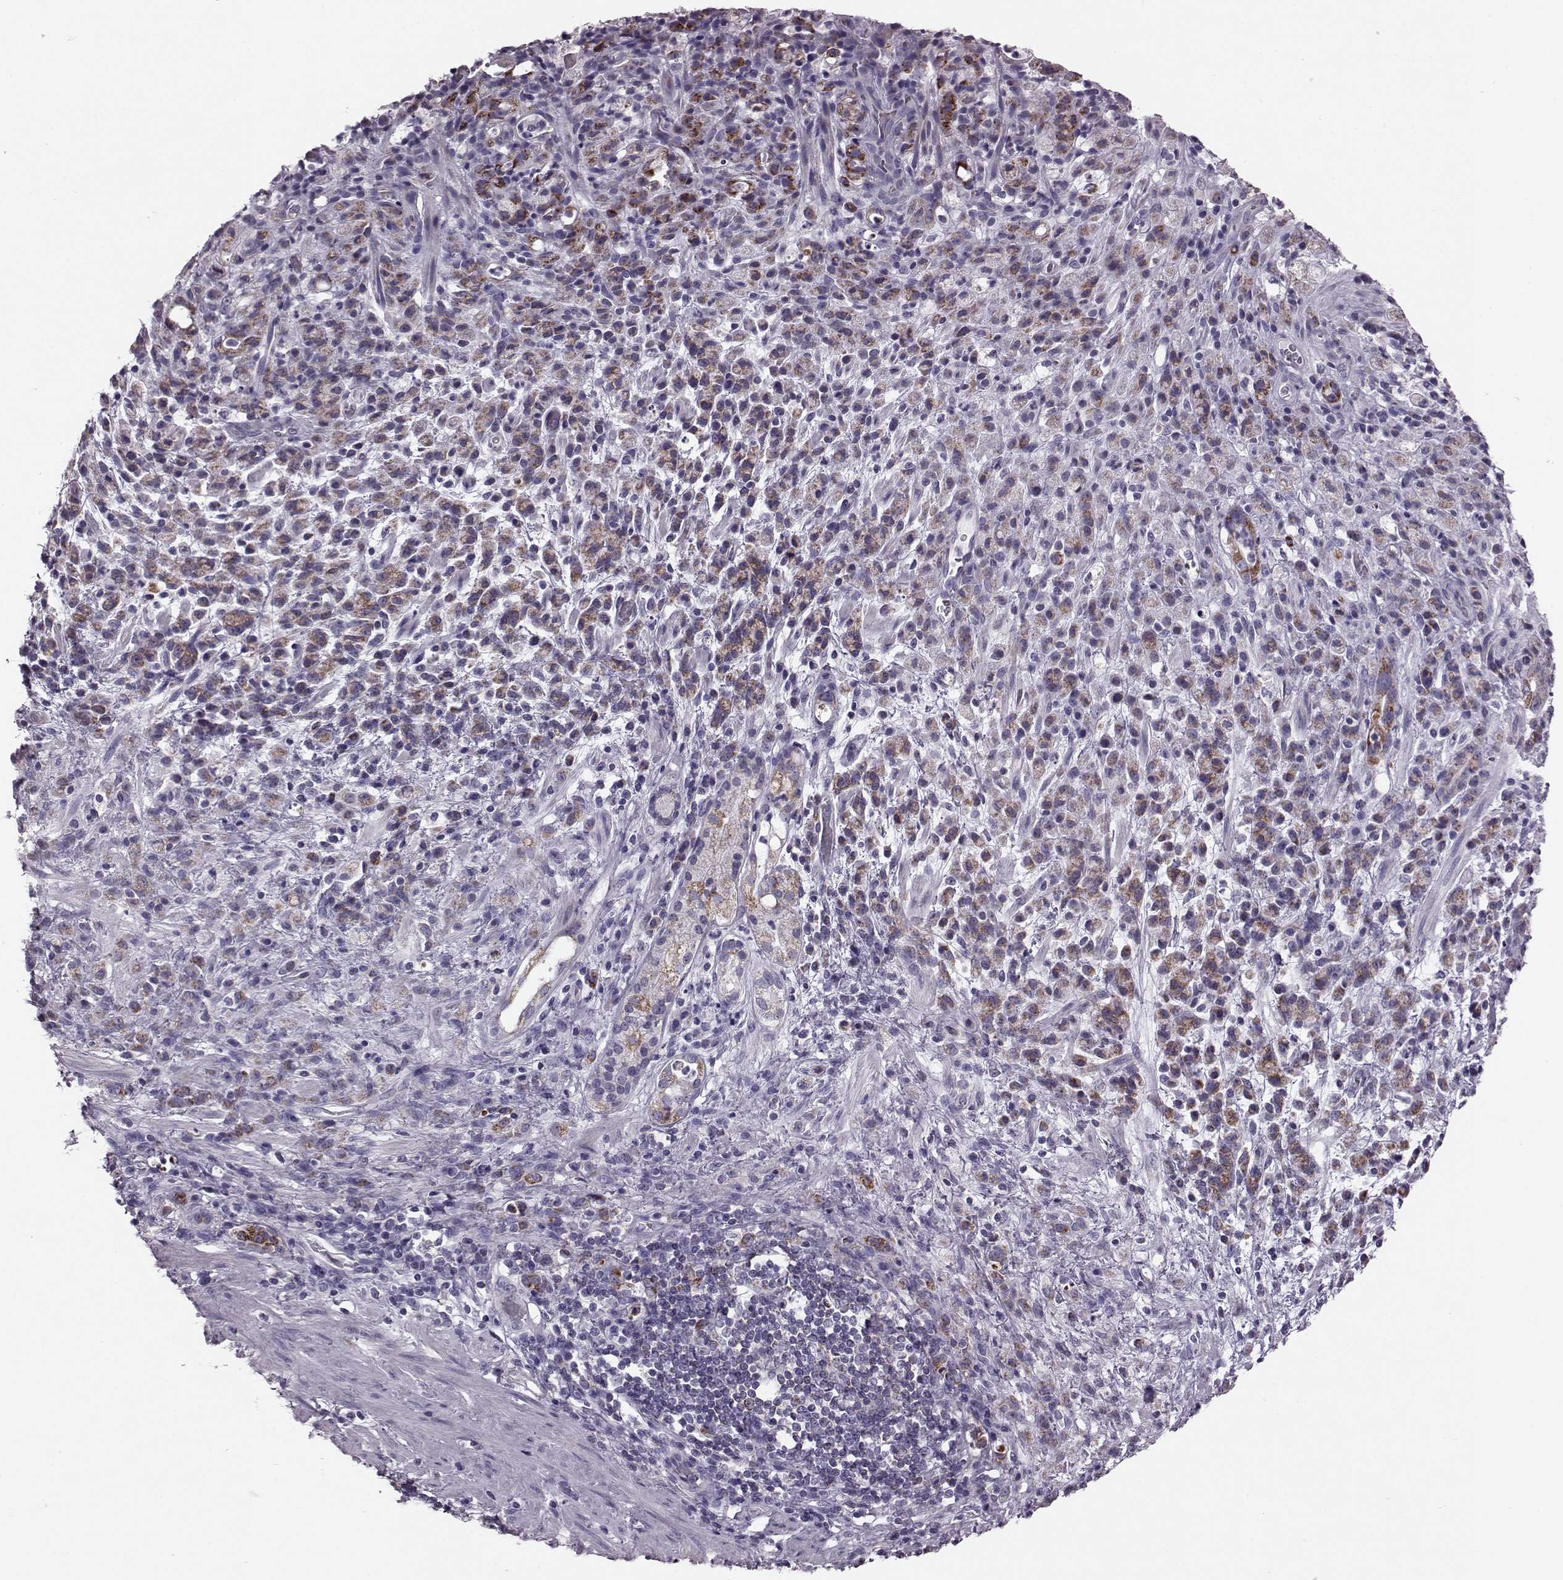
{"staining": {"intensity": "moderate", "quantity": ">75%", "location": "cytoplasmic/membranous"}, "tissue": "stomach cancer", "cell_type": "Tumor cells", "image_type": "cancer", "snomed": [{"axis": "morphology", "description": "Adenocarcinoma, NOS"}, {"axis": "topography", "description": "Stomach"}], "caption": "DAB immunohistochemical staining of adenocarcinoma (stomach) reveals moderate cytoplasmic/membranous protein expression in about >75% of tumor cells. (IHC, brightfield microscopy, high magnification).", "gene": "RIMS2", "patient": {"sex": "female", "age": 60}}